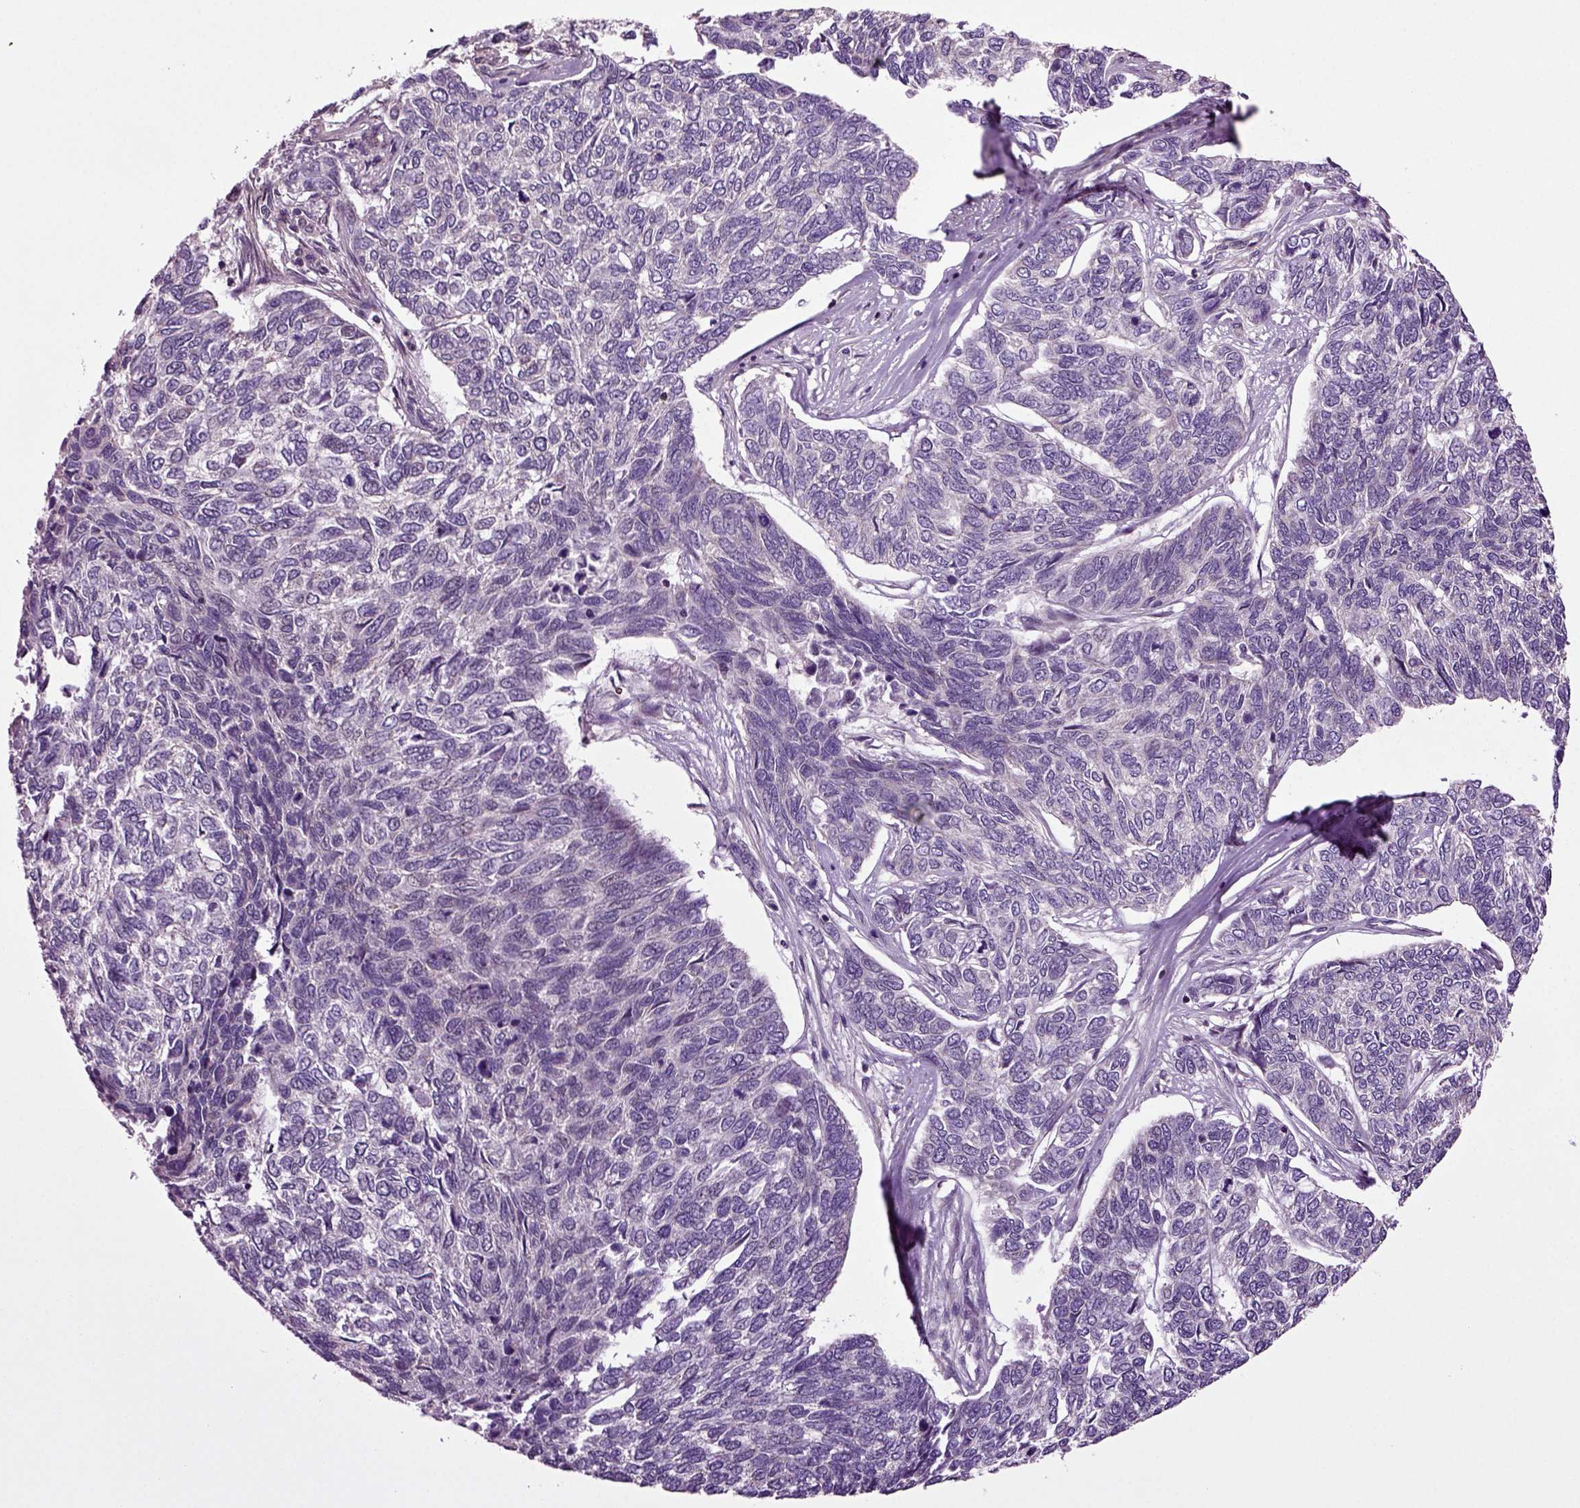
{"staining": {"intensity": "negative", "quantity": "none", "location": "none"}, "tissue": "skin cancer", "cell_type": "Tumor cells", "image_type": "cancer", "snomed": [{"axis": "morphology", "description": "Basal cell carcinoma"}, {"axis": "topography", "description": "Skin"}], "caption": "Tumor cells show no significant protein expression in skin cancer.", "gene": "HAGHL", "patient": {"sex": "female", "age": 65}}